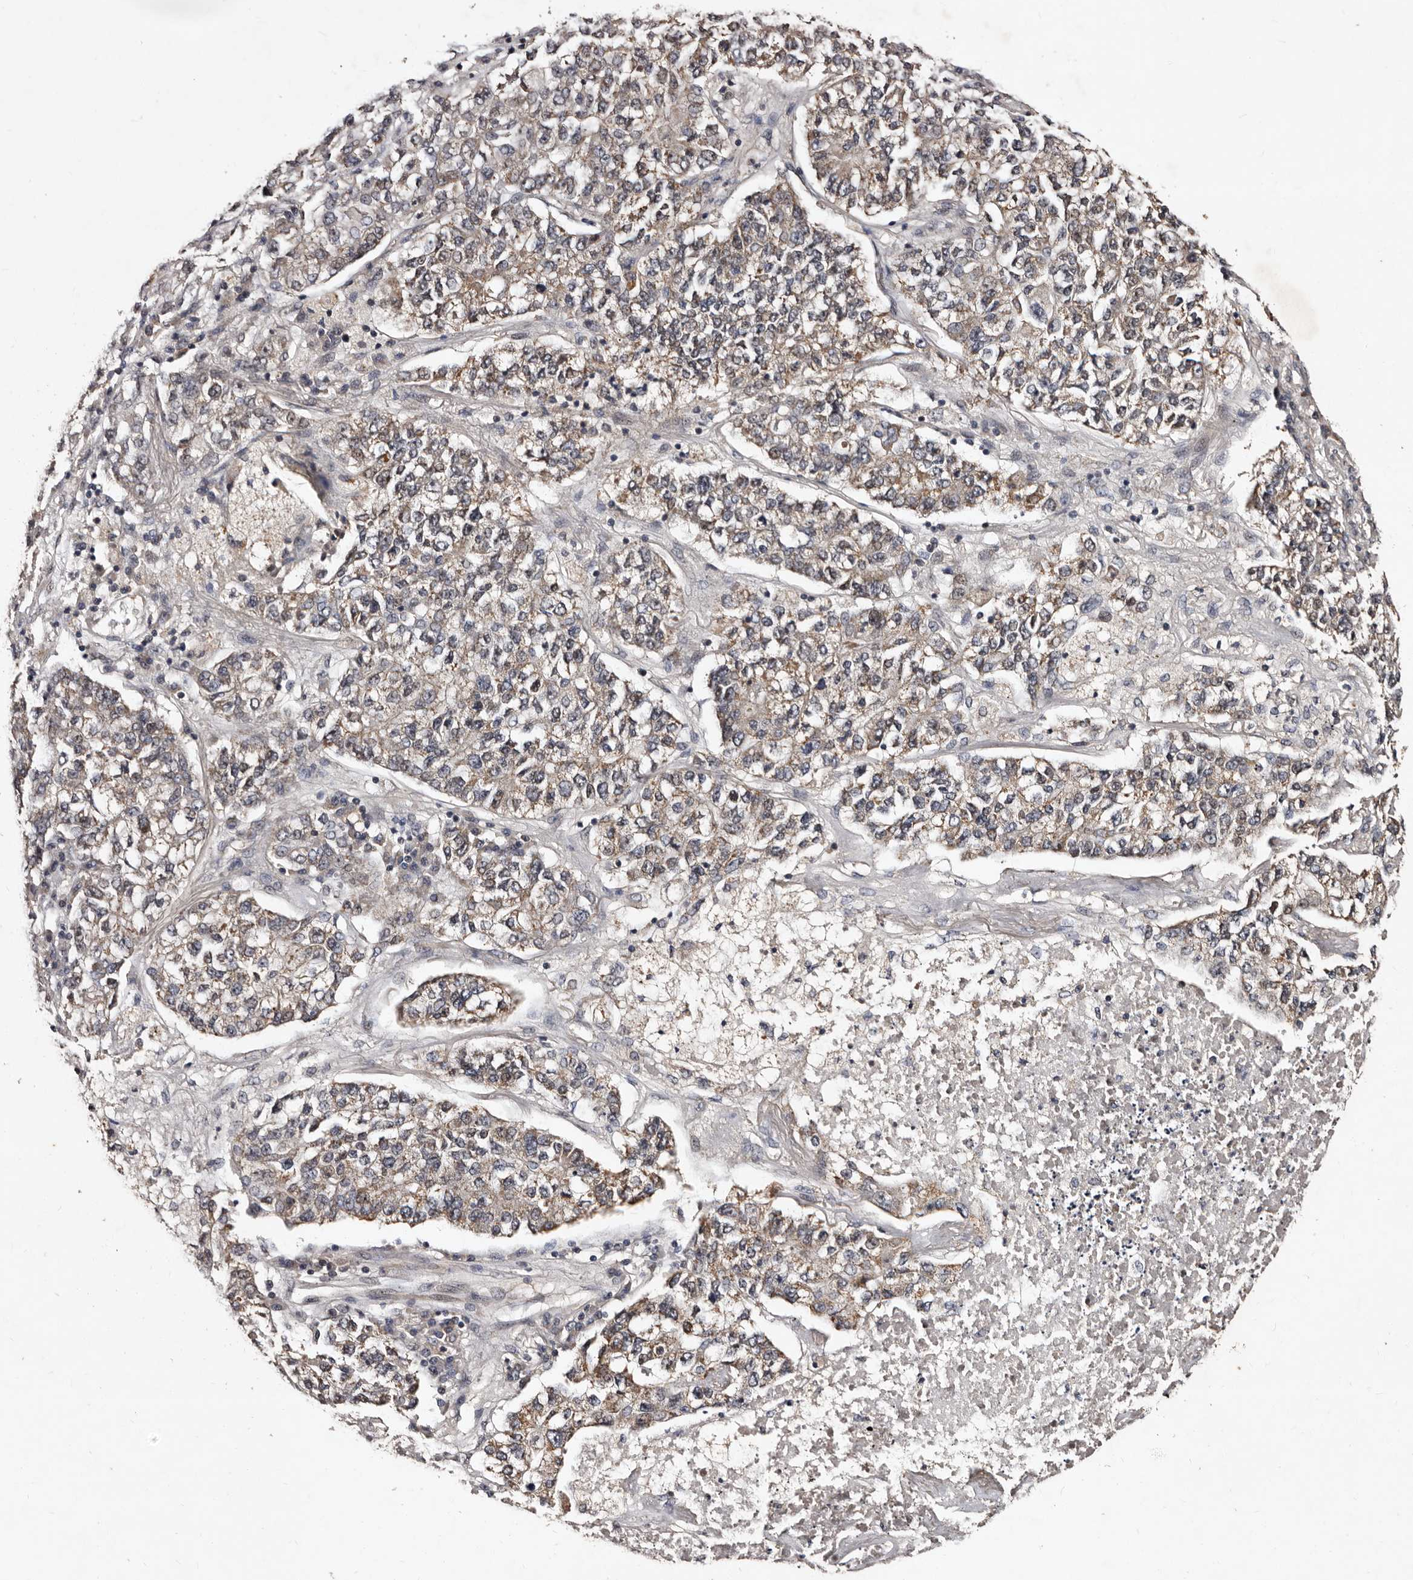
{"staining": {"intensity": "weak", "quantity": "25%-75%", "location": "cytoplasmic/membranous"}, "tissue": "lung cancer", "cell_type": "Tumor cells", "image_type": "cancer", "snomed": [{"axis": "morphology", "description": "Adenocarcinoma, NOS"}, {"axis": "topography", "description": "Lung"}], "caption": "Immunohistochemistry image of neoplastic tissue: human lung cancer stained using immunohistochemistry shows low levels of weak protein expression localized specifically in the cytoplasmic/membranous of tumor cells, appearing as a cytoplasmic/membranous brown color.", "gene": "MKRN3", "patient": {"sex": "male", "age": 49}}